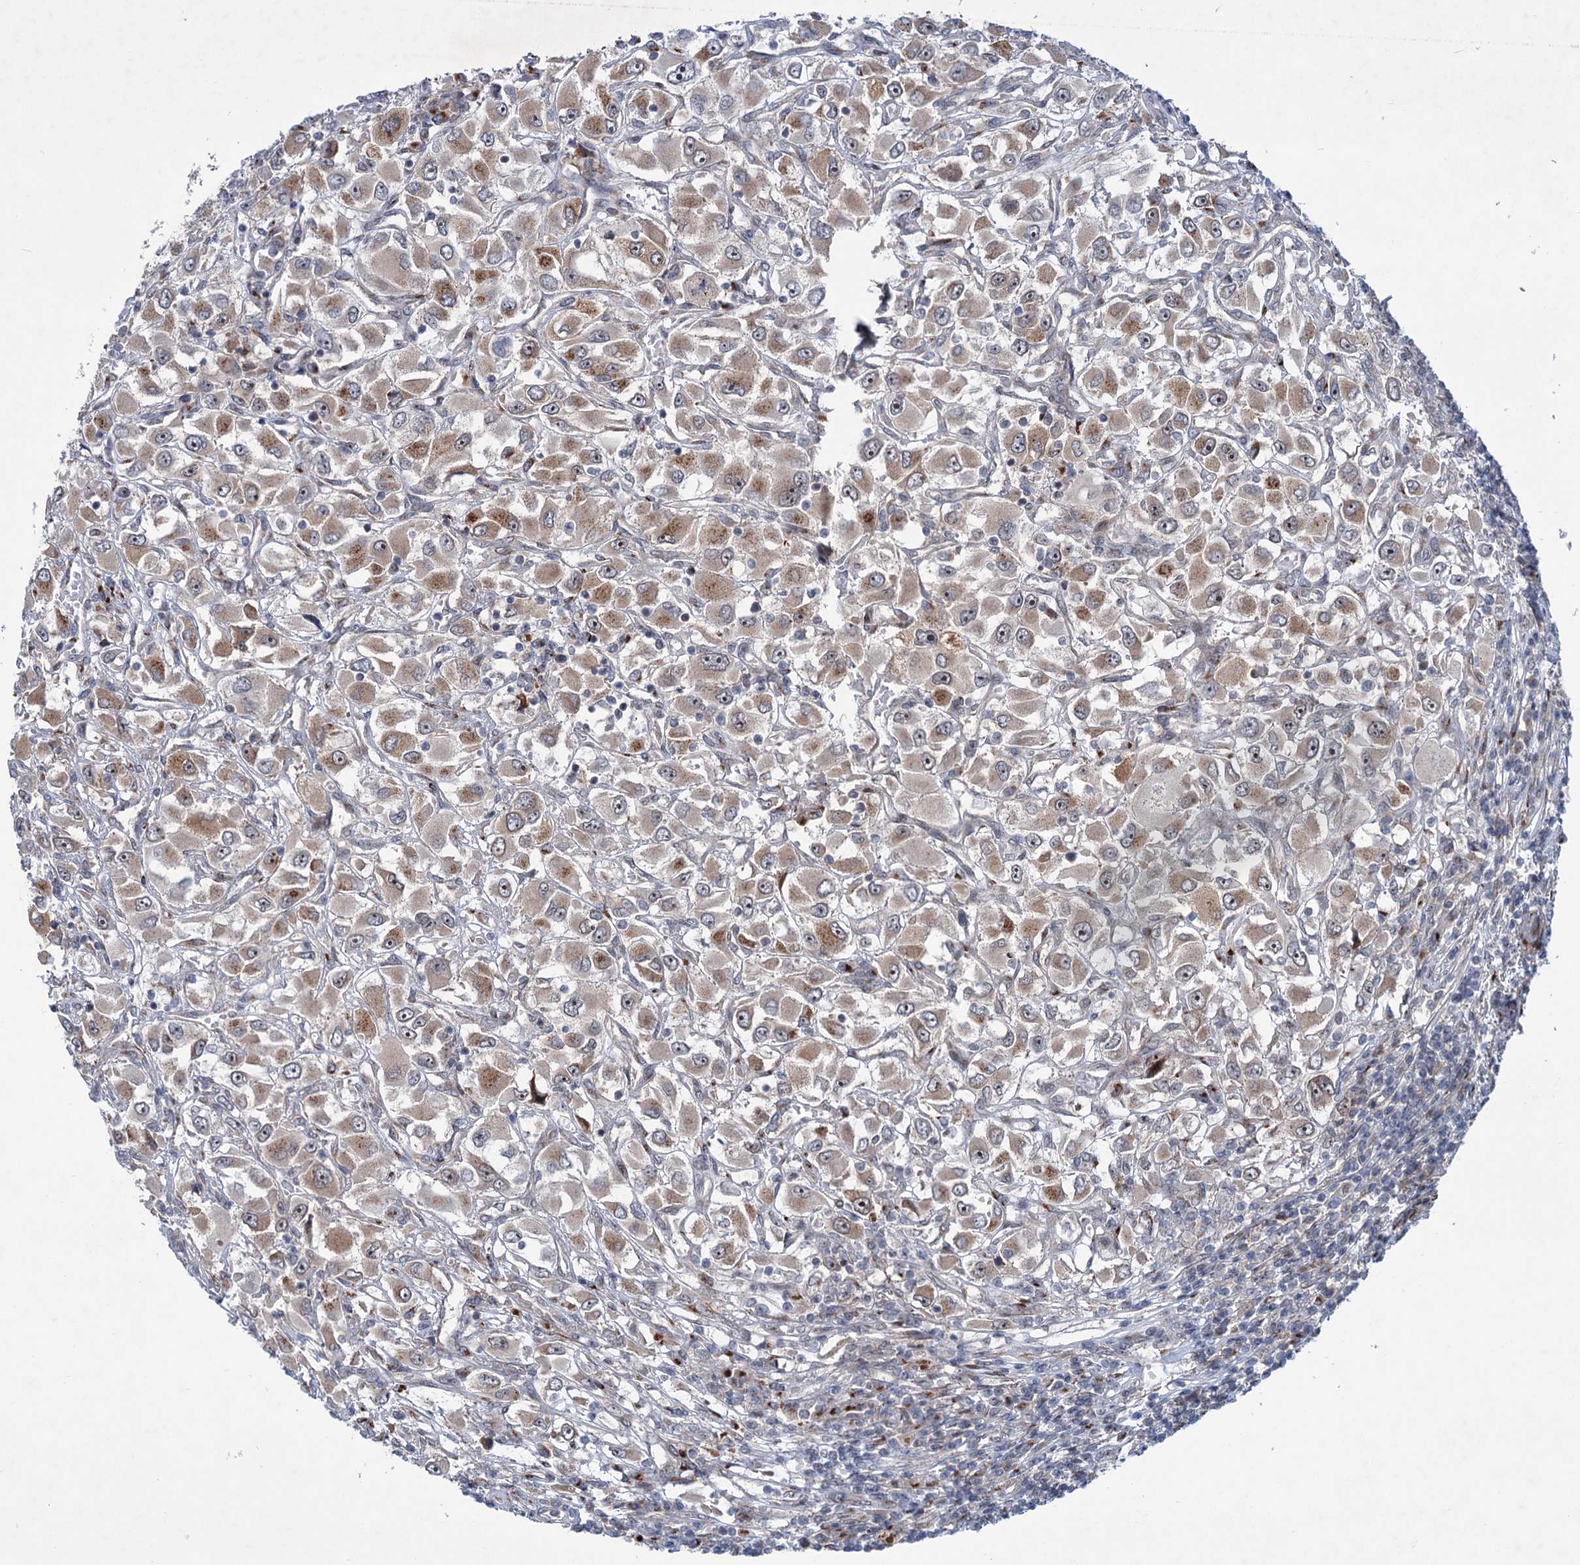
{"staining": {"intensity": "moderate", "quantity": ">75%", "location": "cytoplasmic/membranous"}, "tissue": "renal cancer", "cell_type": "Tumor cells", "image_type": "cancer", "snomed": [{"axis": "morphology", "description": "Adenocarcinoma, NOS"}, {"axis": "topography", "description": "Kidney"}], "caption": "A photomicrograph of human renal adenocarcinoma stained for a protein demonstrates moderate cytoplasmic/membranous brown staining in tumor cells. The staining is performed using DAB brown chromogen to label protein expression. The nuclei are counter-stained blue using hematoxylin.", "gene": "ELP4", "patient": {"sex": "female", "age": 52}}